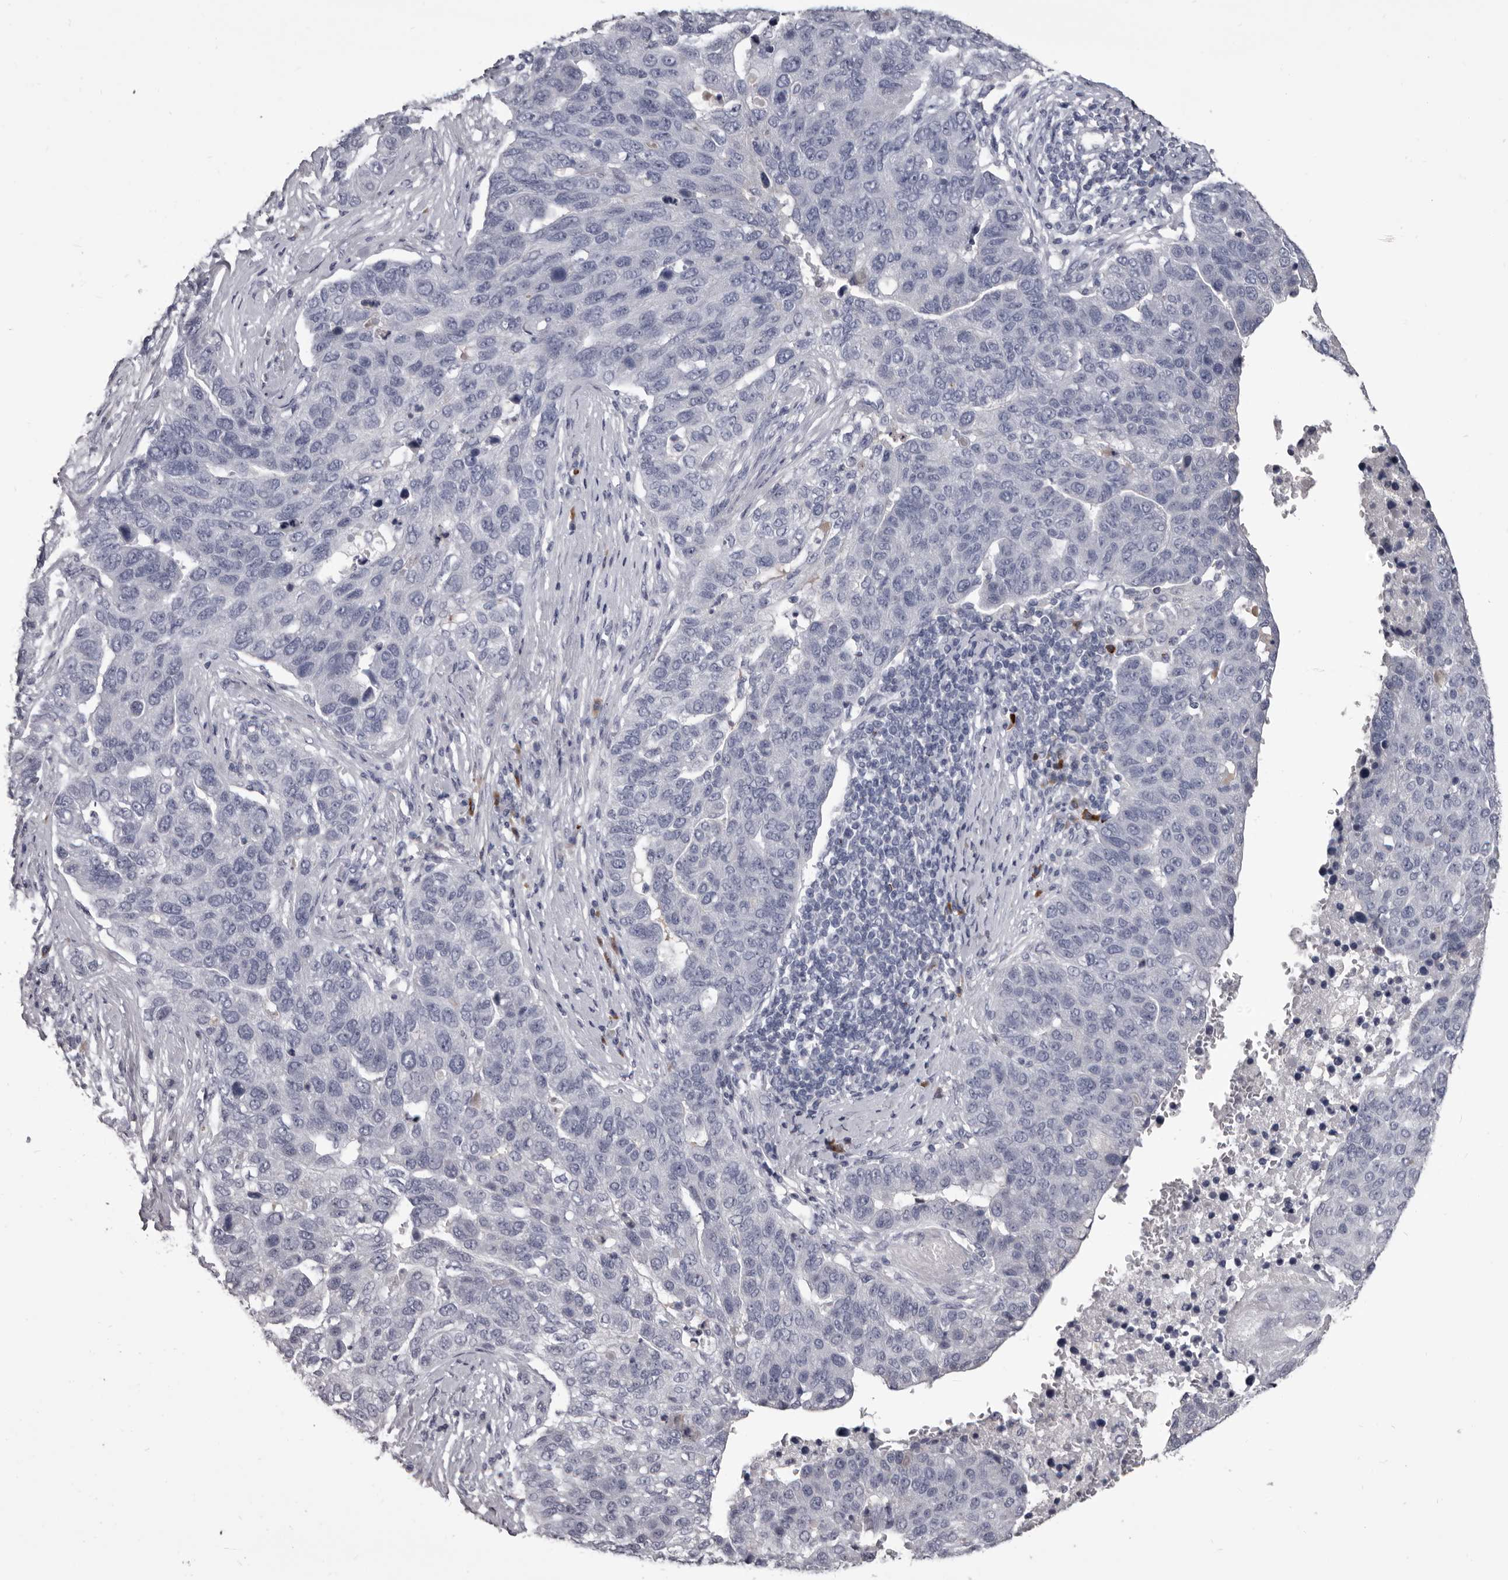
{"staining": {"intensity": "negative", "quantity": "none", "location": "none"}, "tissue": "pancreatic cancer", "cell_type": "Tumor cells", "image_type": "cancer", "snomed": [{"axis": "morphology", "description": "Adenocarcinoma, NOS"}, {"axis": "topography", "description": "Pancreas"}], "caption": "Image shows no protein expression in tumor cells of pancreatic cancer tissue.", "gene": "GZMH", "patient": {"sex": "female", "age": 61}}